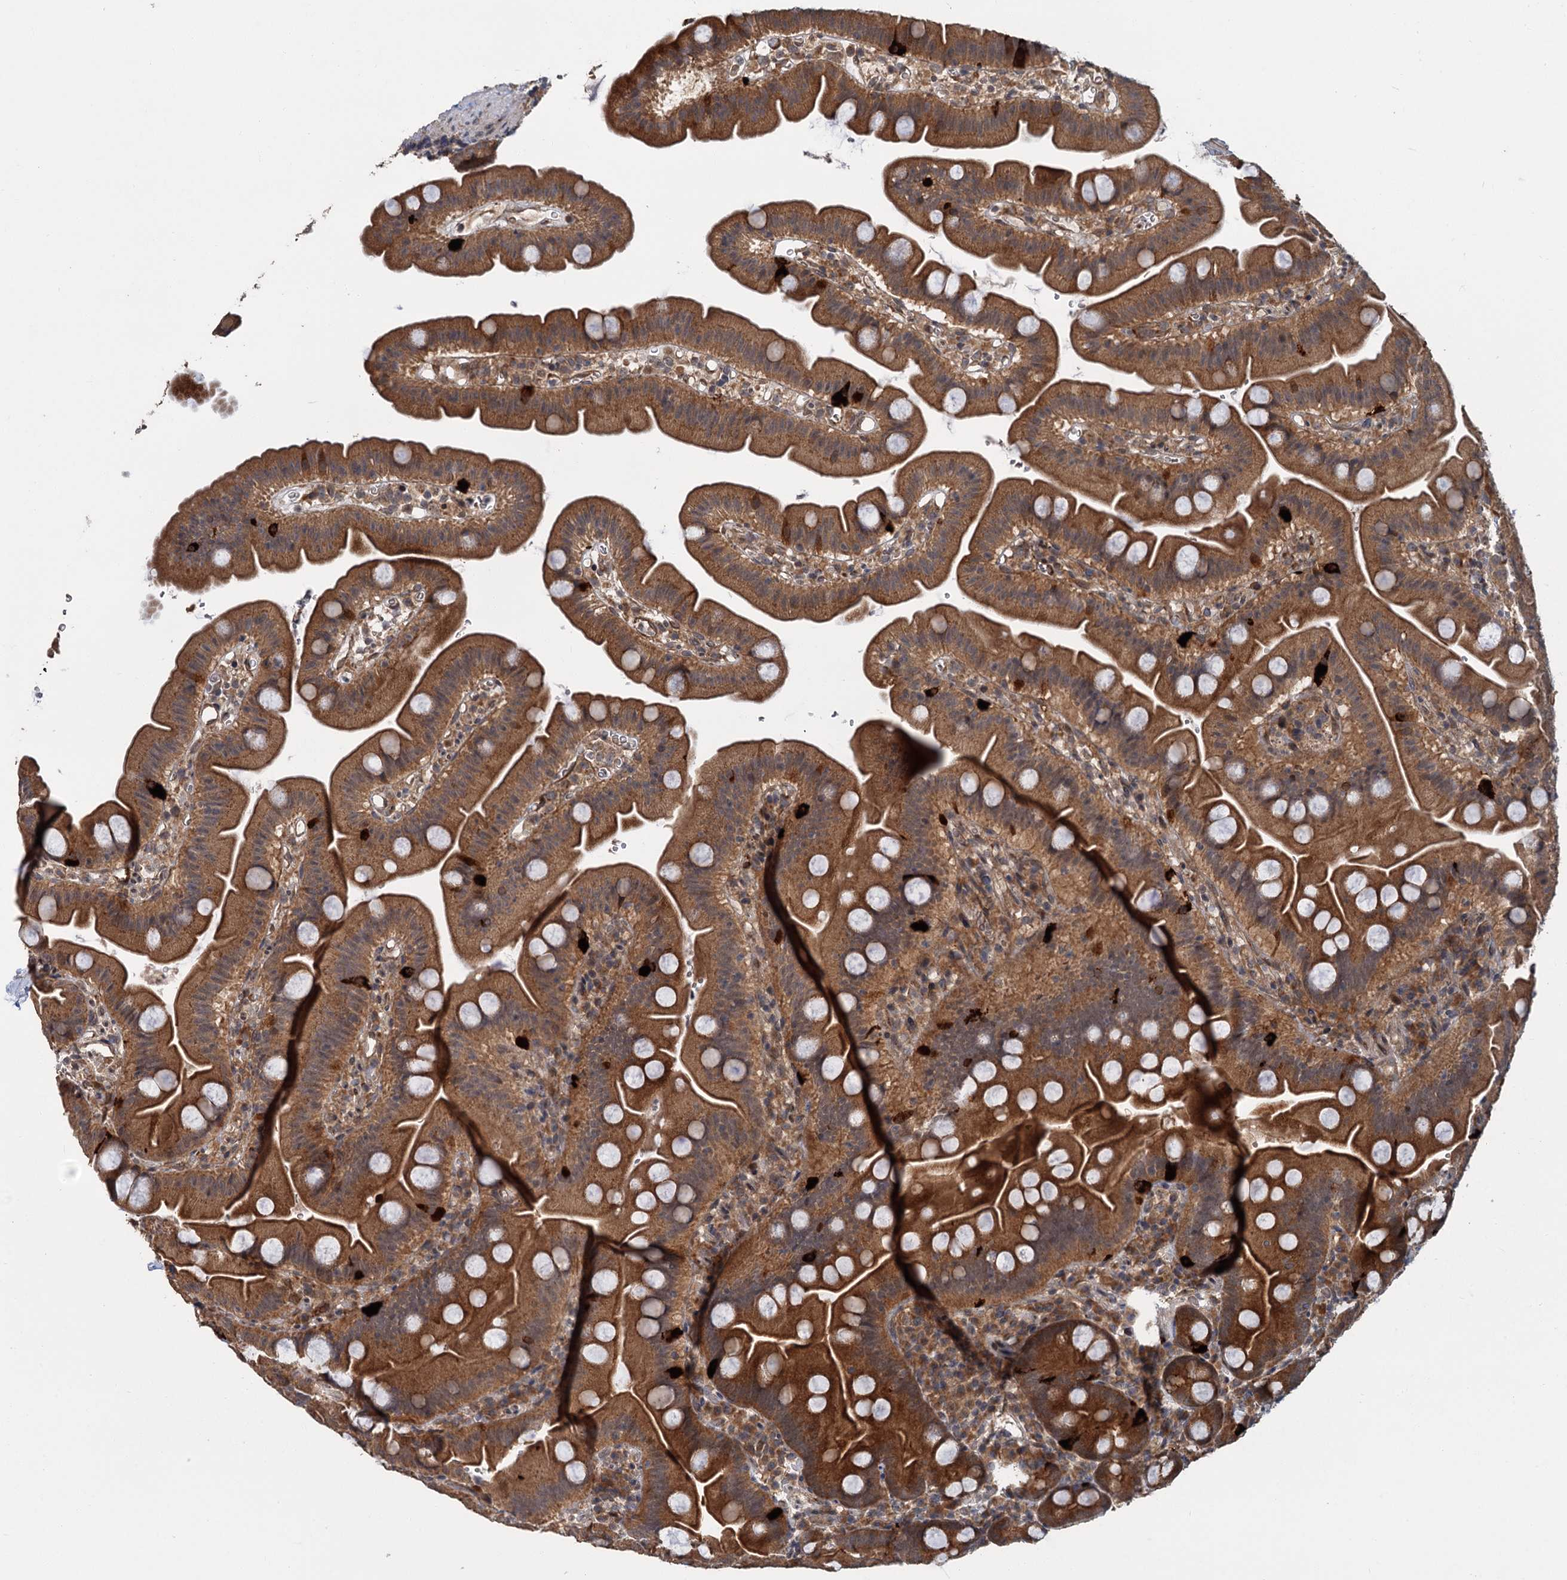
{"staining": {"intensity": "strong", "quantity": ">75%", "location": "cytoplasmic/membranous"}, "tissue": "small intestine", "cell_type": "Glandular cells", "image_type": "normal", "snomed": [{"axis": "morphology", "description": "Normal tissue, NOS"}, {"axis": "topography", "description": "Small intestine"}], "caption": "IHC photomicrograph of benign small intestine: small intestine stained using IHC shows high levels of strong protein expression localized specifically in the cytoplasmic/membranous of glandular cells, appearing as a cytoplasmic/membranous brown color.", "gene": "KANSL2", "patient": {"sex": "female", "age": 68}}